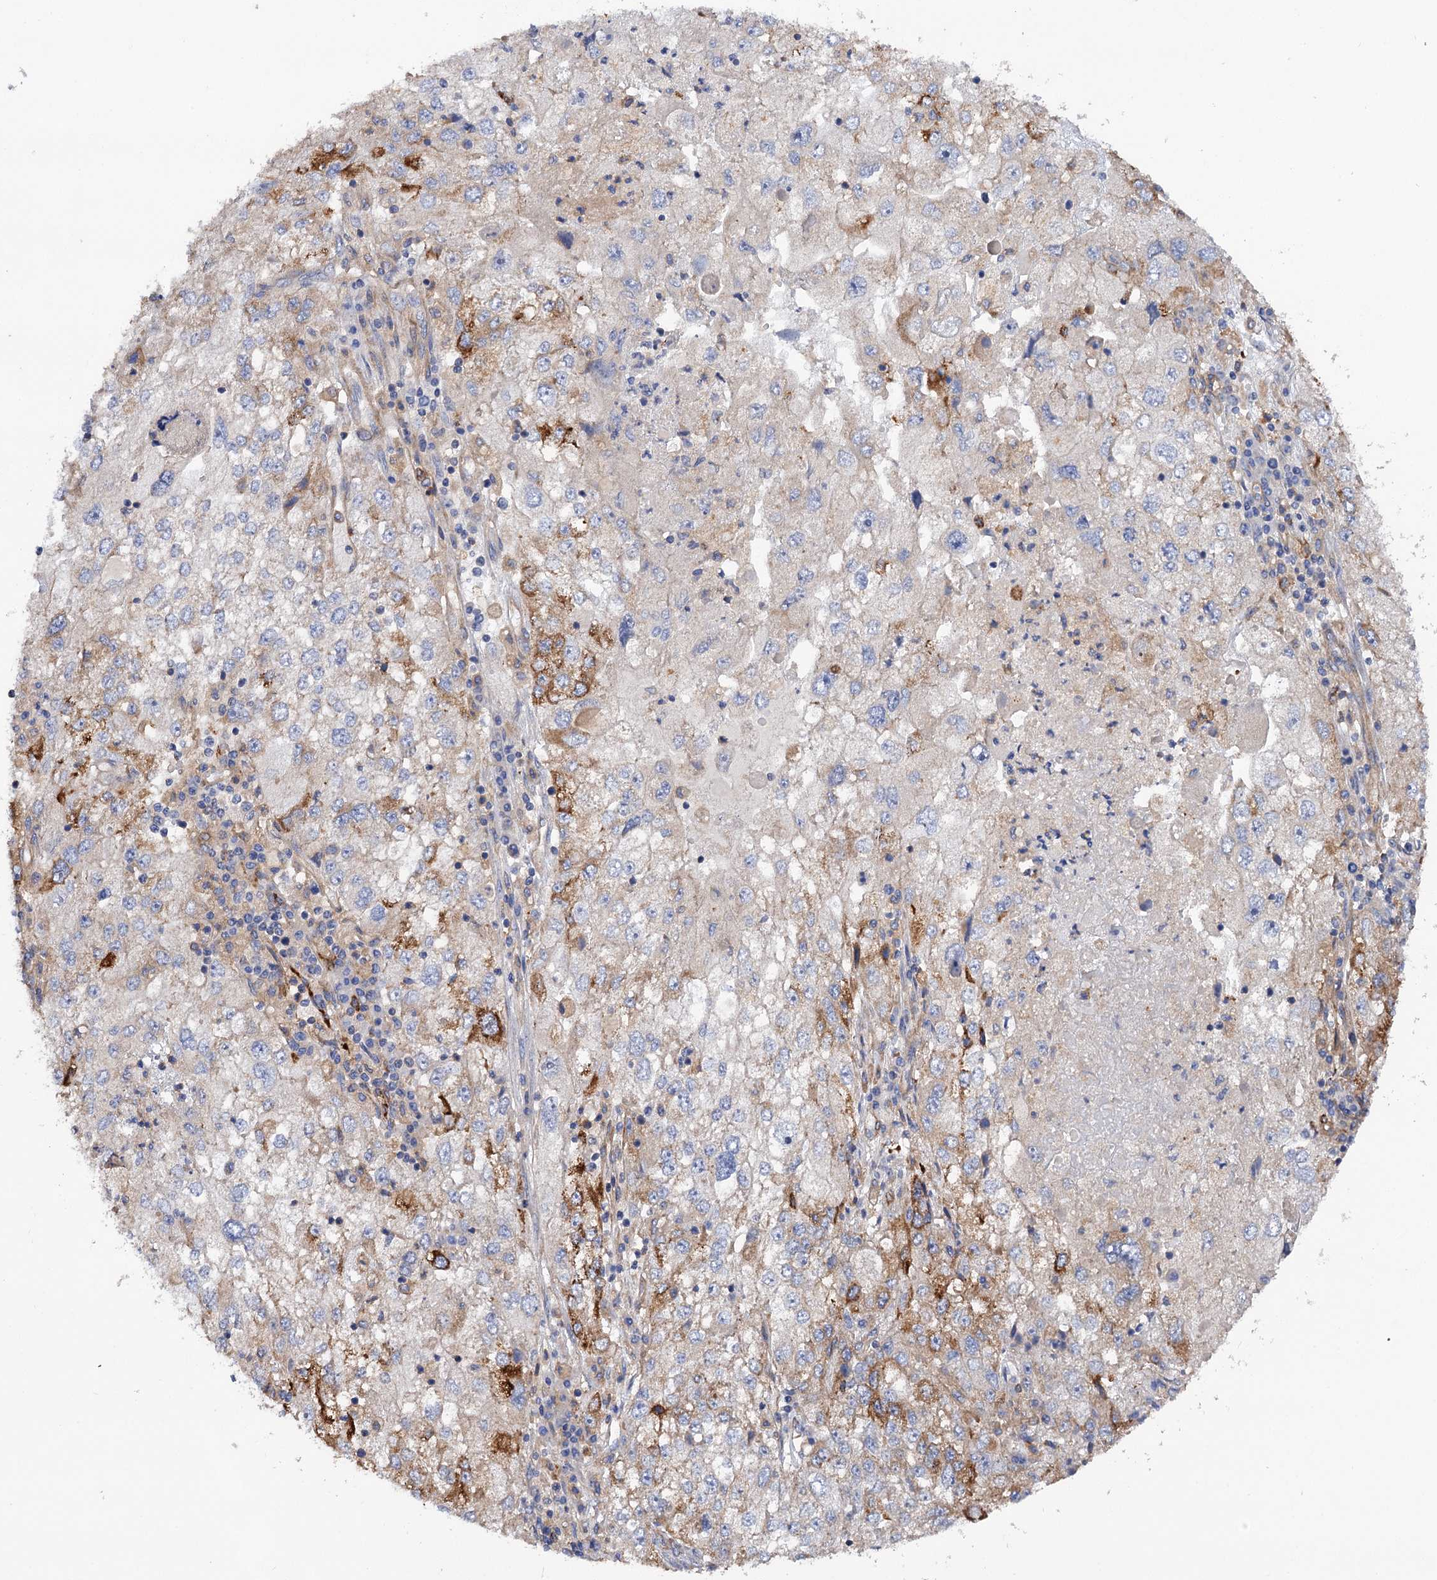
{"staining": {"intensity": "moderate", "quantity": "<25%", "location": "cytoplasmic/membranous"}, "tissue": "endometrial cancer", "cell_type": "Tumor cells", "image_type": "cancer", "snomed": [{"axis": "morphology", "description": "Adenocarcinoma, NOS"}, {"axis": "topography", "description": "Endometrium"}], "caption": "Immunohistochemical staining of adenocarcinoma (endometrial) demonstrates moderate cytoplasmic/membranous protein positivity in about <25% of tumor cells. (DAB IHC, brown staining for protein, blue staining for nuclei).", "gene": "CSAD", "patient": {"sex": "female", "age": 49}}